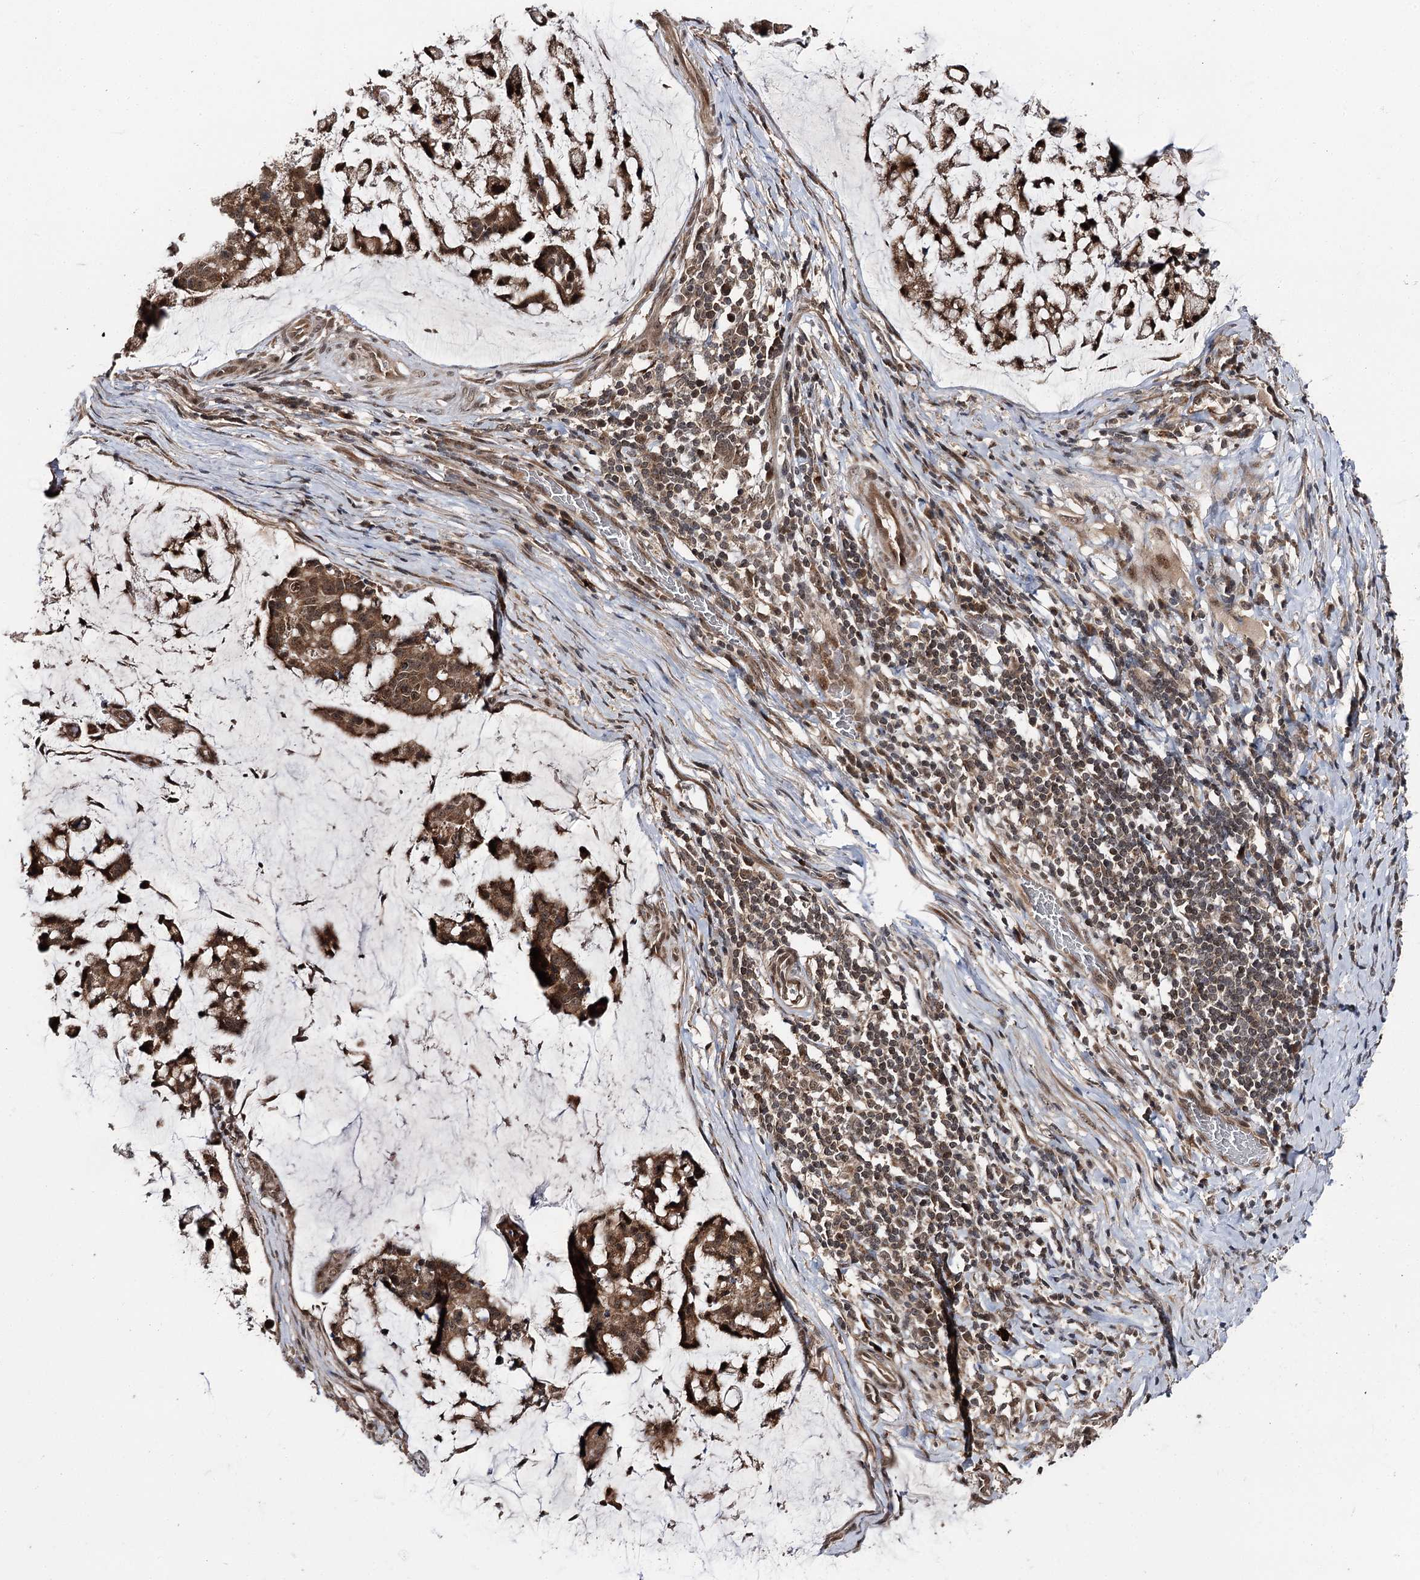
{"staining": {"intensity": "strong", "quantity": ">75%", "location": "cytoplasmic/membranous,nuclear"}, "tissue": "stomach cancer", "cell_type": "Tumor cells", "image_type": "cancer", "snomed": [{"axis": "morphology", "description": "Adenocarcinoma, NOS"}, {"axis": "topography", "description": "Stomach, lower"}], "caption": "Protein analysis of stomach adenocarcinoma tissue exhibits strong cytoplasmic/membranous and nuclear staining in about >75% of tumor cells. (DAB (3,3'-diaminobenzidine) IHC with brightfield microscopy, high magnification).", "gene": "FAM53B", "patient": {"sex": "male", "age": 67}}